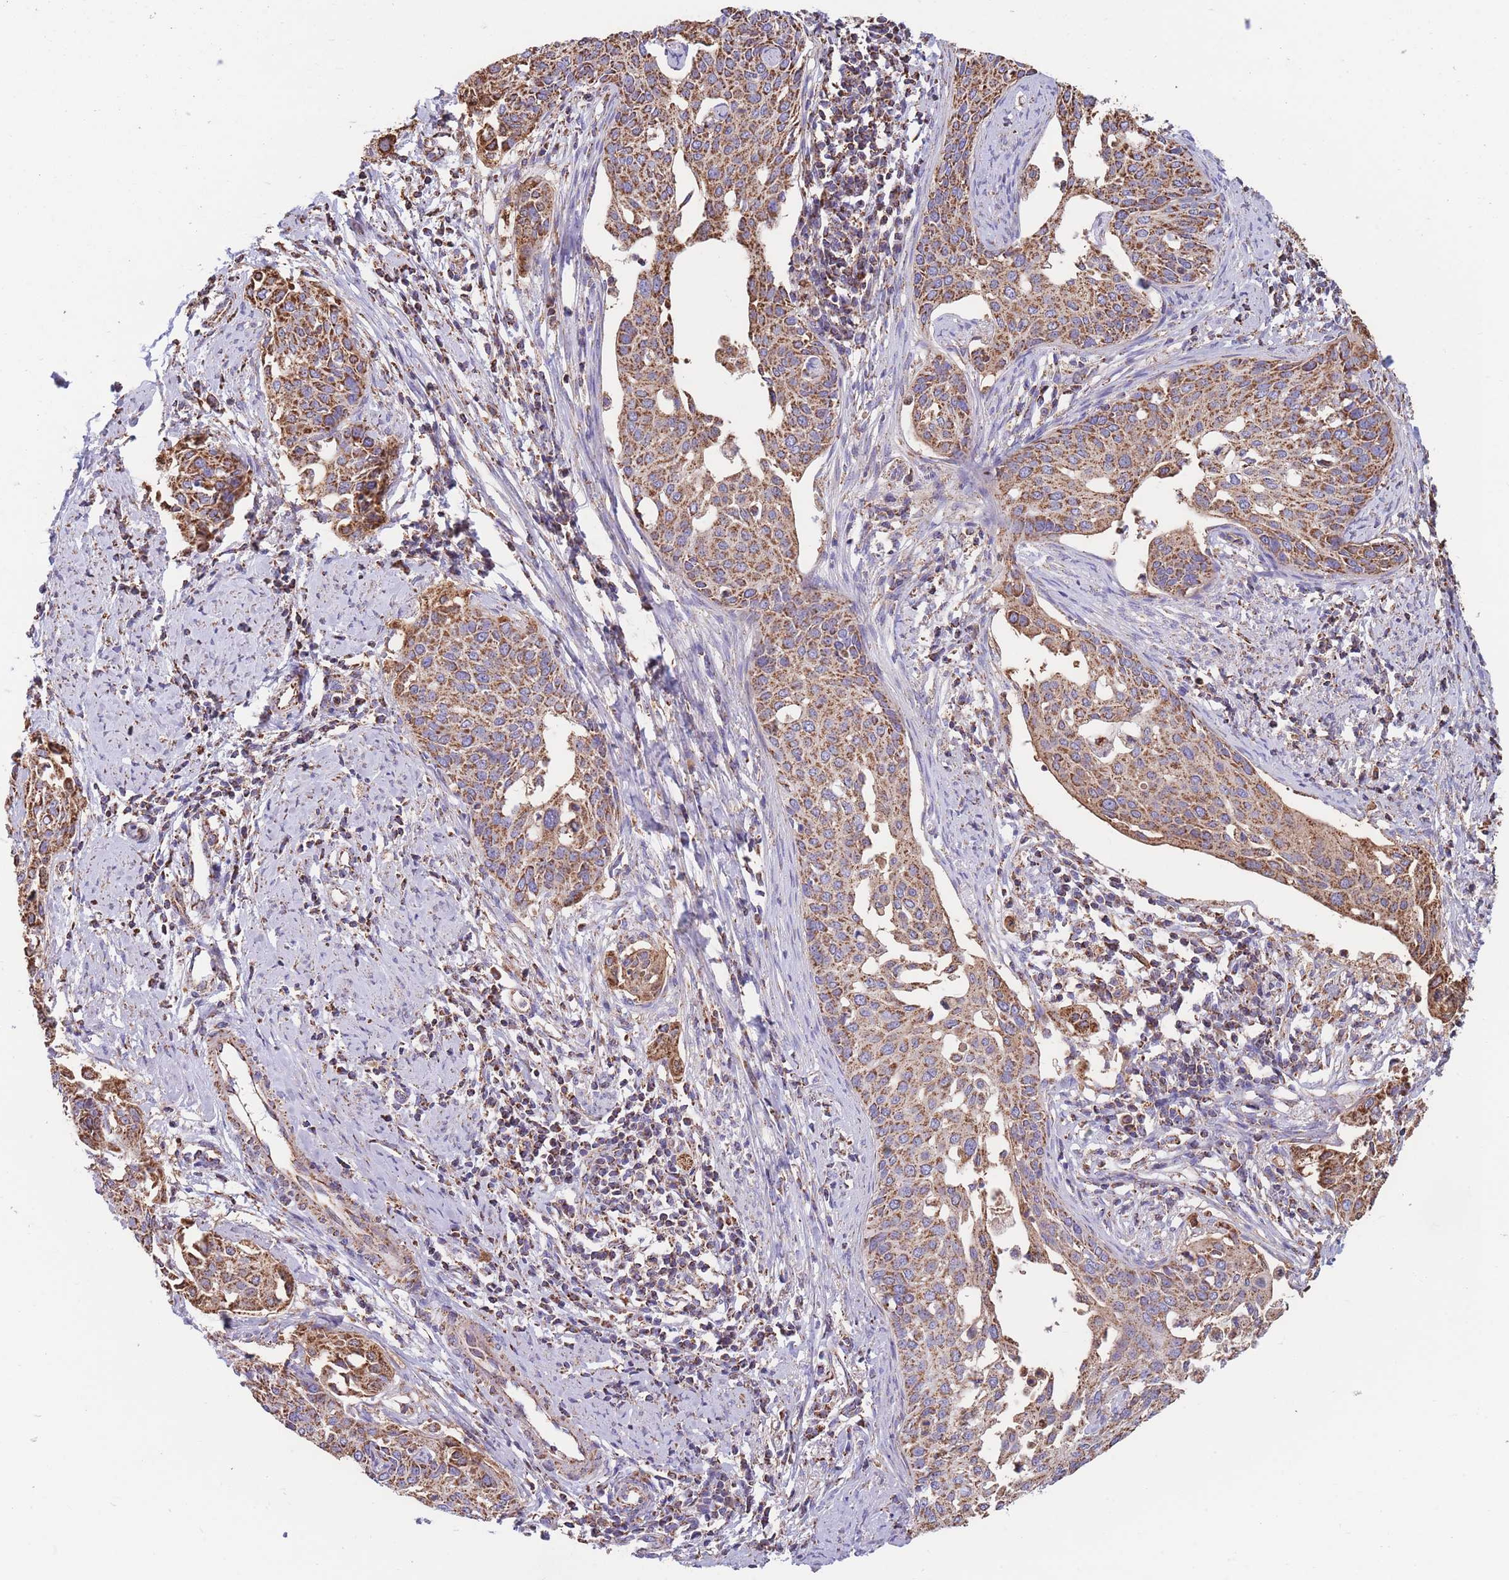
{"staining": {"intensity": "moderate", "quantity": ">75%", "location": "cytoplasmic/membranous"}, "tissue": "cervical cancer", "cell_type": "Tumor cells", "image_type": "cancer", "snomed": [{"axis": "morphology", "description": "Squamous cell carcinoma, NOS"}, {"axis": "topography", "description": "Cervix"}], "caption": "IHC (DAB (3,3'-diaminobenzidine)) staining of human cervical cancer reveals moderate cytoplasmic/membranous protein staining in about >75% of tumor cells.", "gene": "FKBP8", "patient": {"sex": "female", "age": 44}}